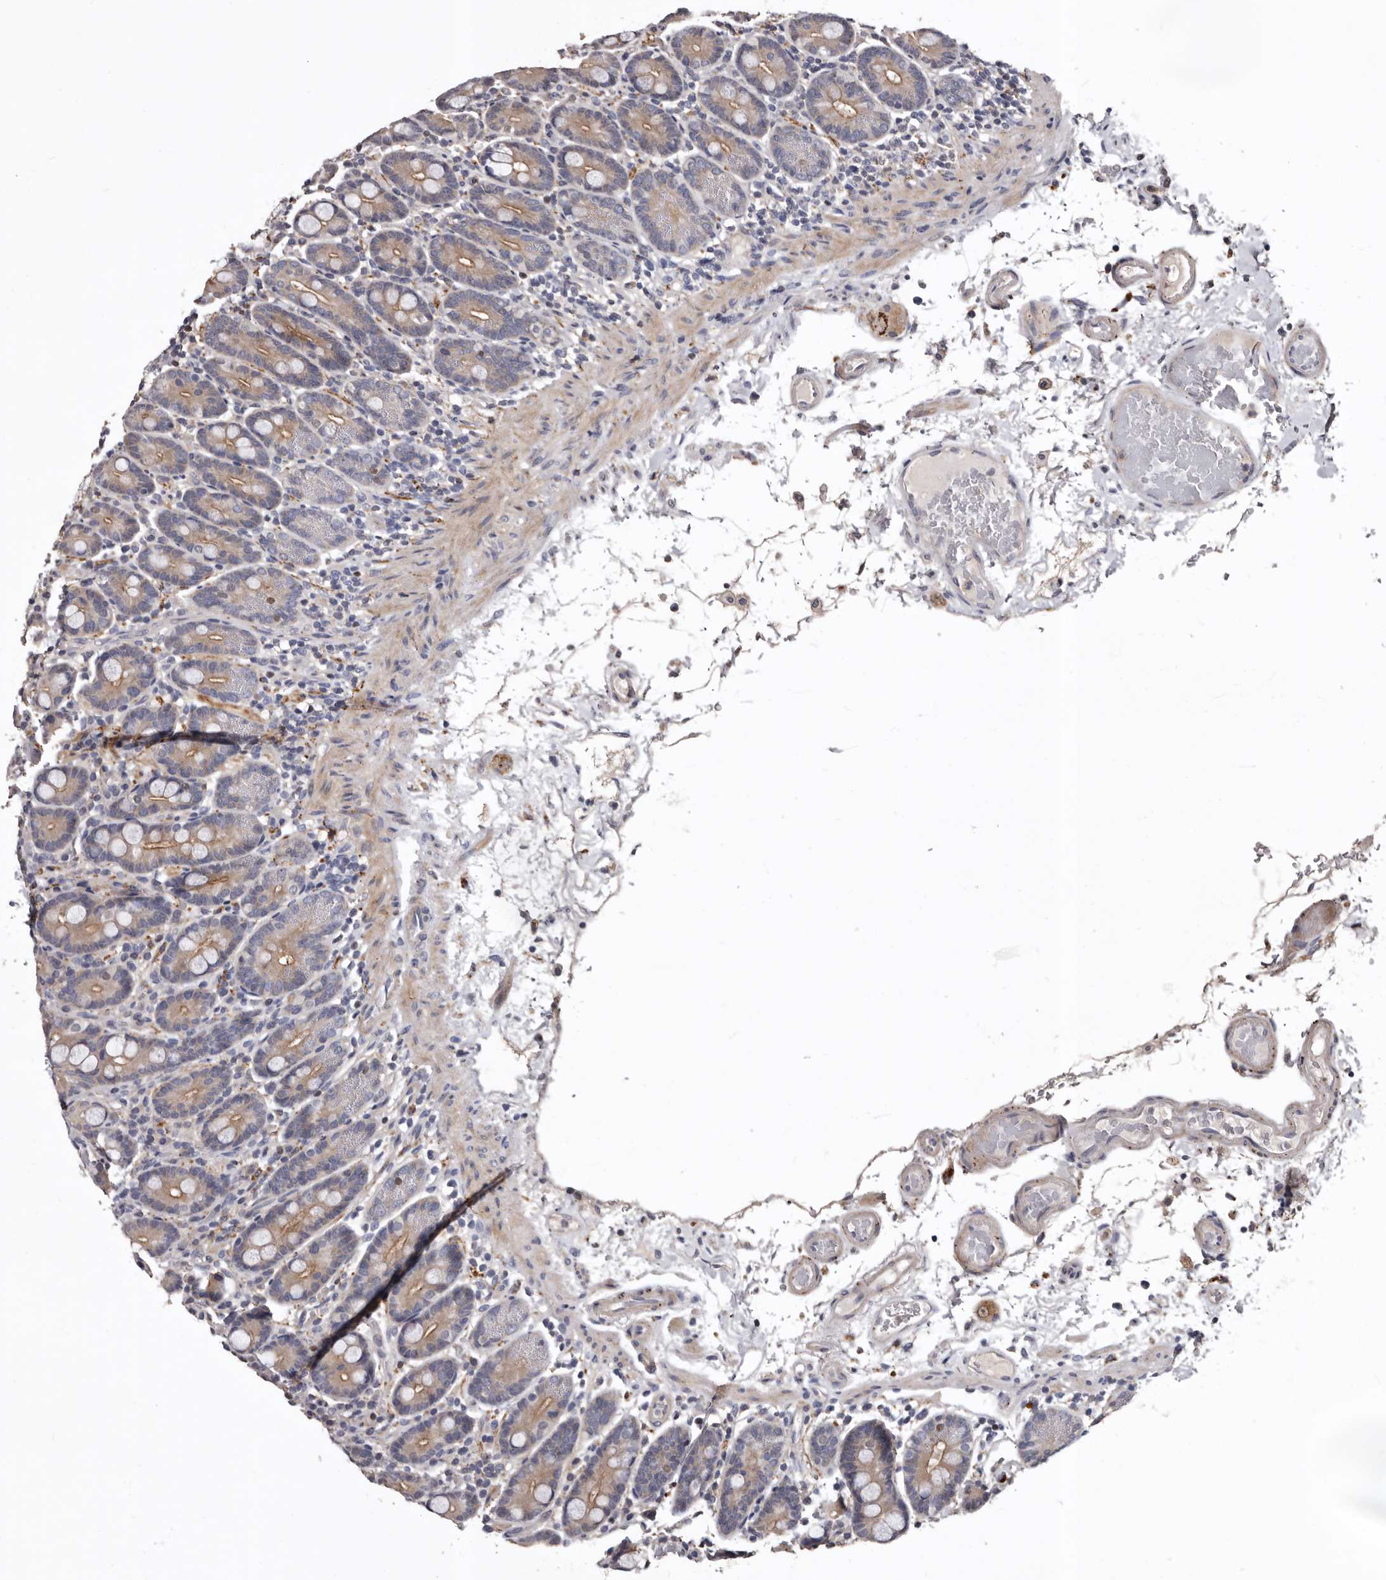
{"staining": {"intensity": "weak", "quantity": "25%-75%", "location": "cytoplasmic/membranous"}, "tissue": "duodenum", "cell_type": "Glandular cells", "image_type": "normal", "snomed": [{"axis": "morphology", "description": "Normal tissue, NOS"}, {"axis": "topography", "description": "Small intestine, NOS"}], "caption": "This photomicrograph exhibits IHC staining of unremarkable duodenum, with low weak cytoplasmic/membranous positivity in approximately 25%-75% of glandular cells.", "gene": "SLC10A4", "patient": {"sex": "female", "age": 71}}